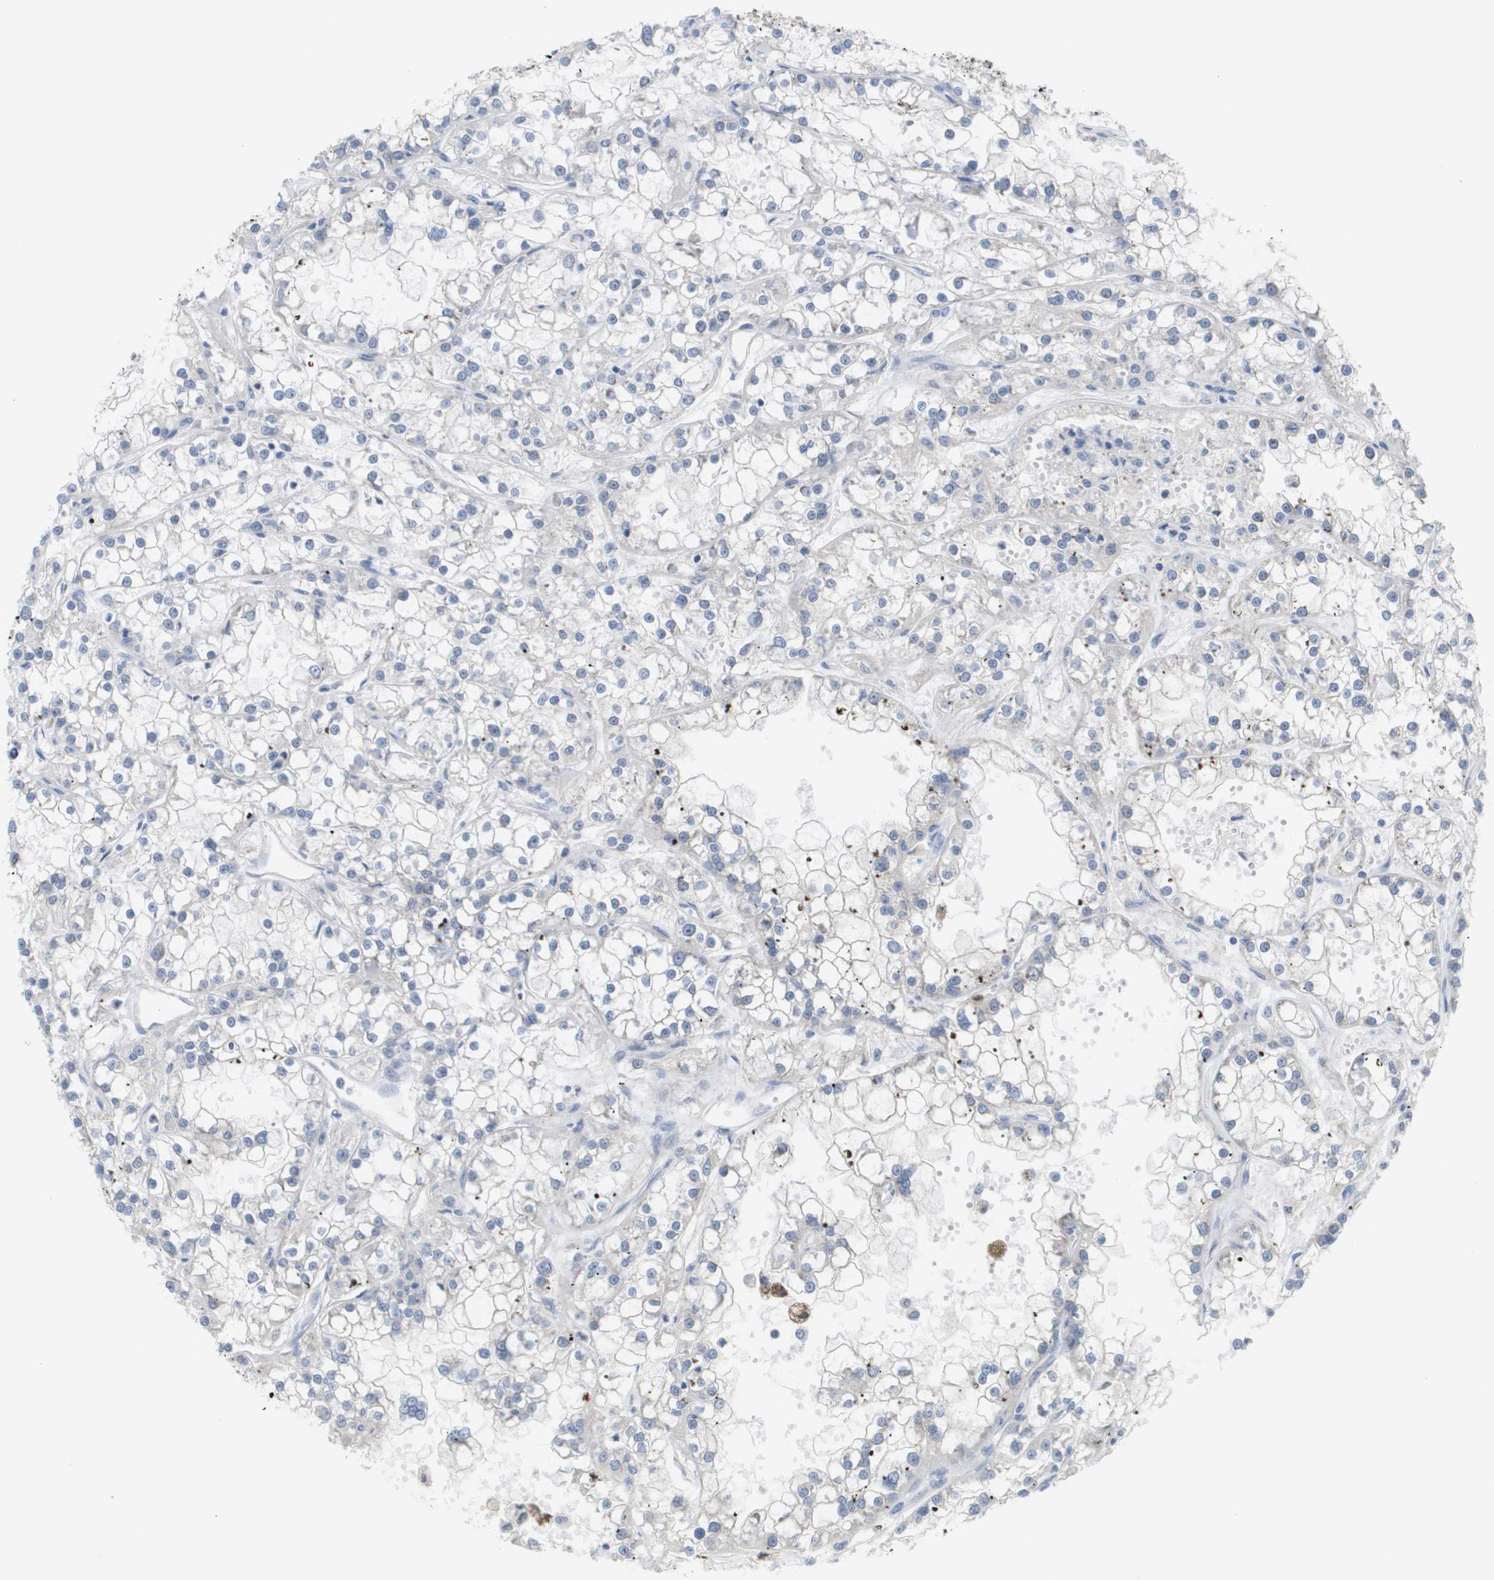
{"staining": {"intensity": "negative", "quantity": "none", "location": "none"}, "tissue": "renal cancer", "cell_type": "Tumor cells", "image_type": "cancer", "snomed": [{"axis": "morphology", "description": "Adenocarcinoma, NOS"}, {"axis": "topography", "description": "Kidney"}], "caption": "IHC of renal adenocarcinoma reveals no staining in tumor cells.", "gene": "MARCHF8", "patient": {"sex": "female", "age": 52}}